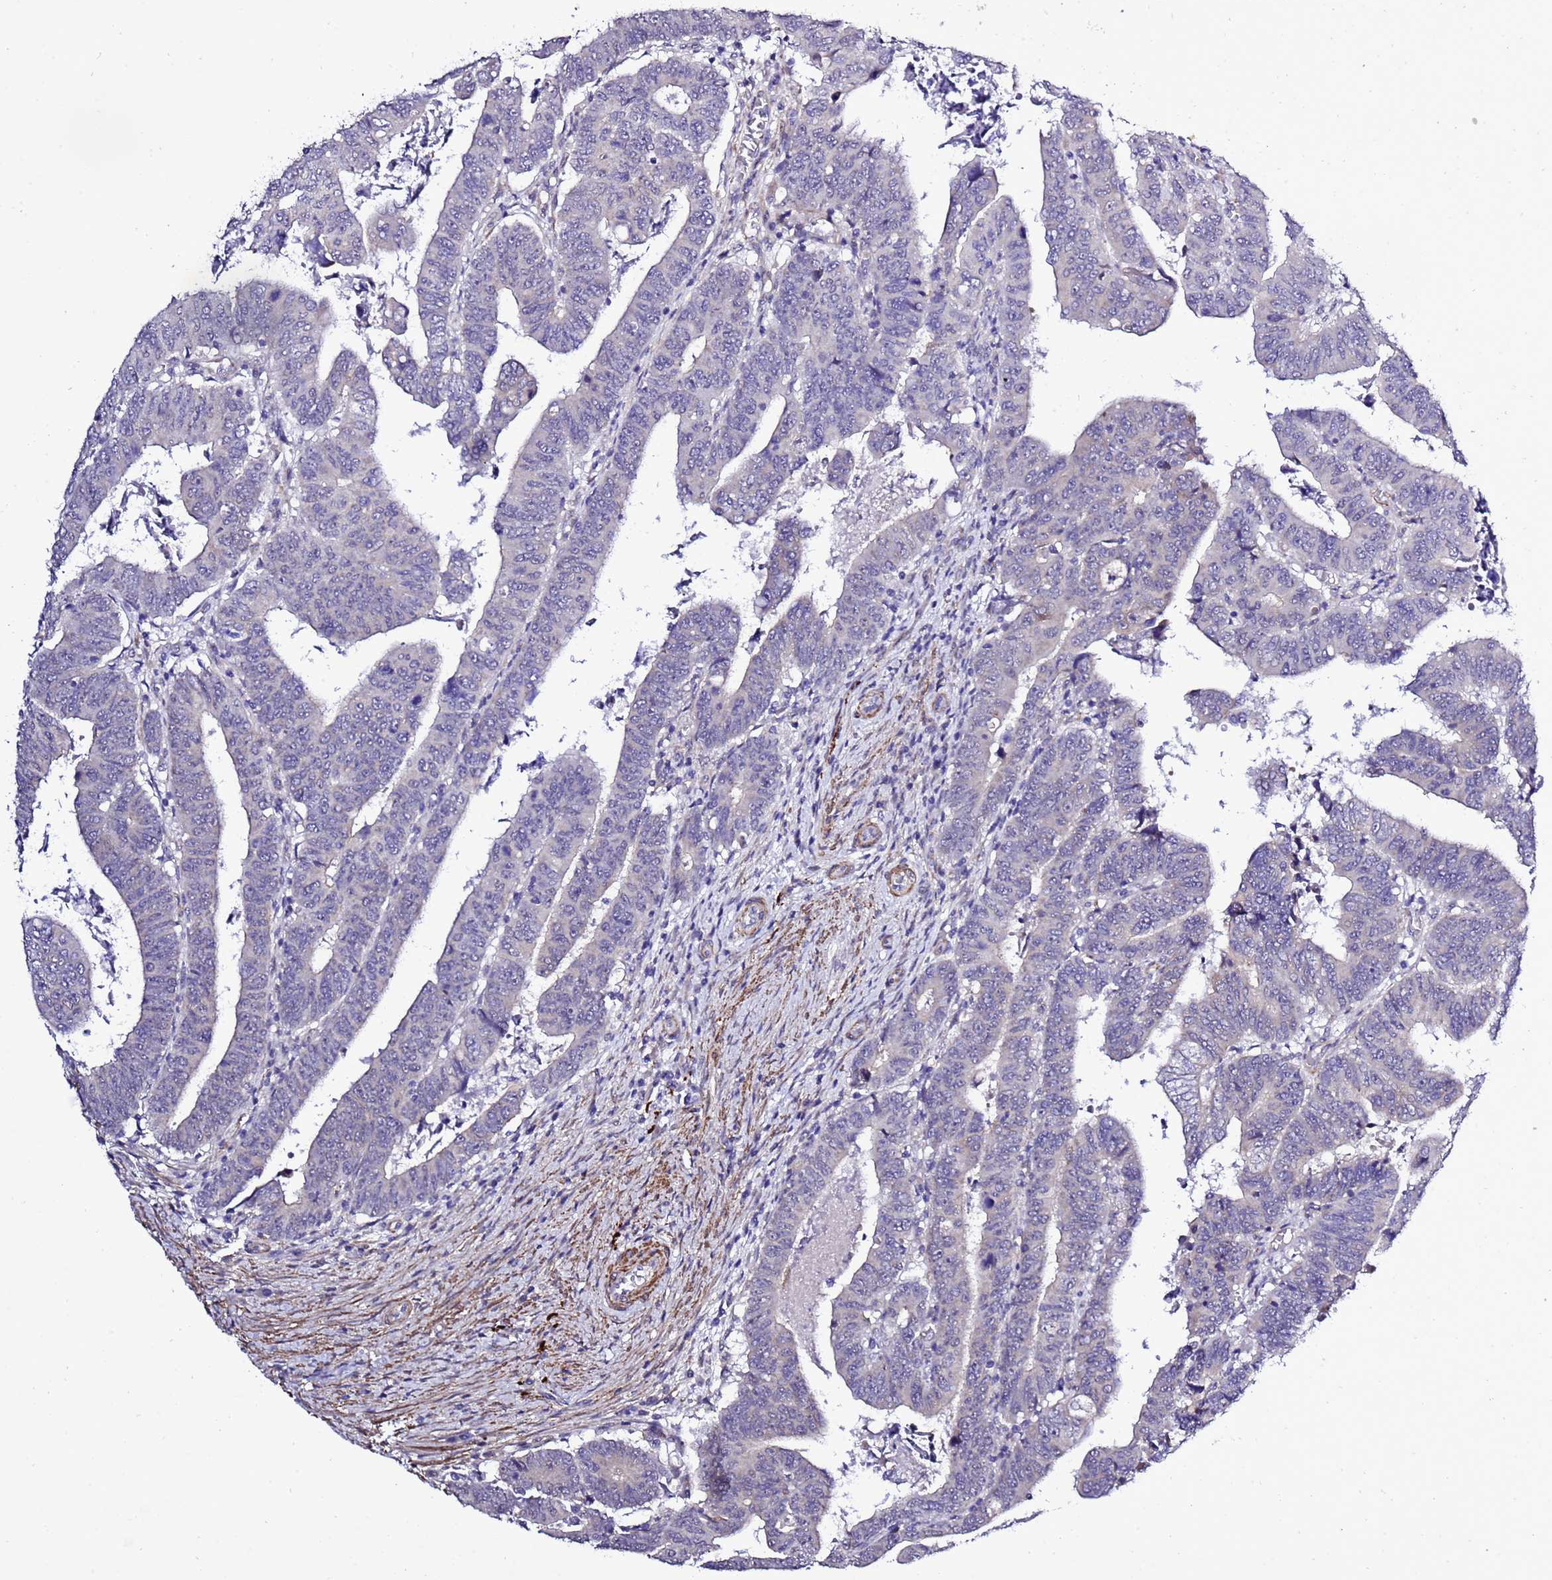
{"staining": {"intensity": "negative", "quantity": "none", "location": "none"}, "tissue": "colorectal cancer", "cell_type": "Tumor cells", "image_type": "cancer", "snomed": [{"axis": "morphology", "description": "Normal tissue, NOS"}, {"axis": "morphology", "description": "Adenocarcinoma, NOS"}, {"axis": "topography", "description": "Rectum"}], "caption": "This is an IHC image of colorectal cancer. There is no expression in tumor cells.", "gene": "GZF1", "patient": {"sex": "female", "age": 65}}